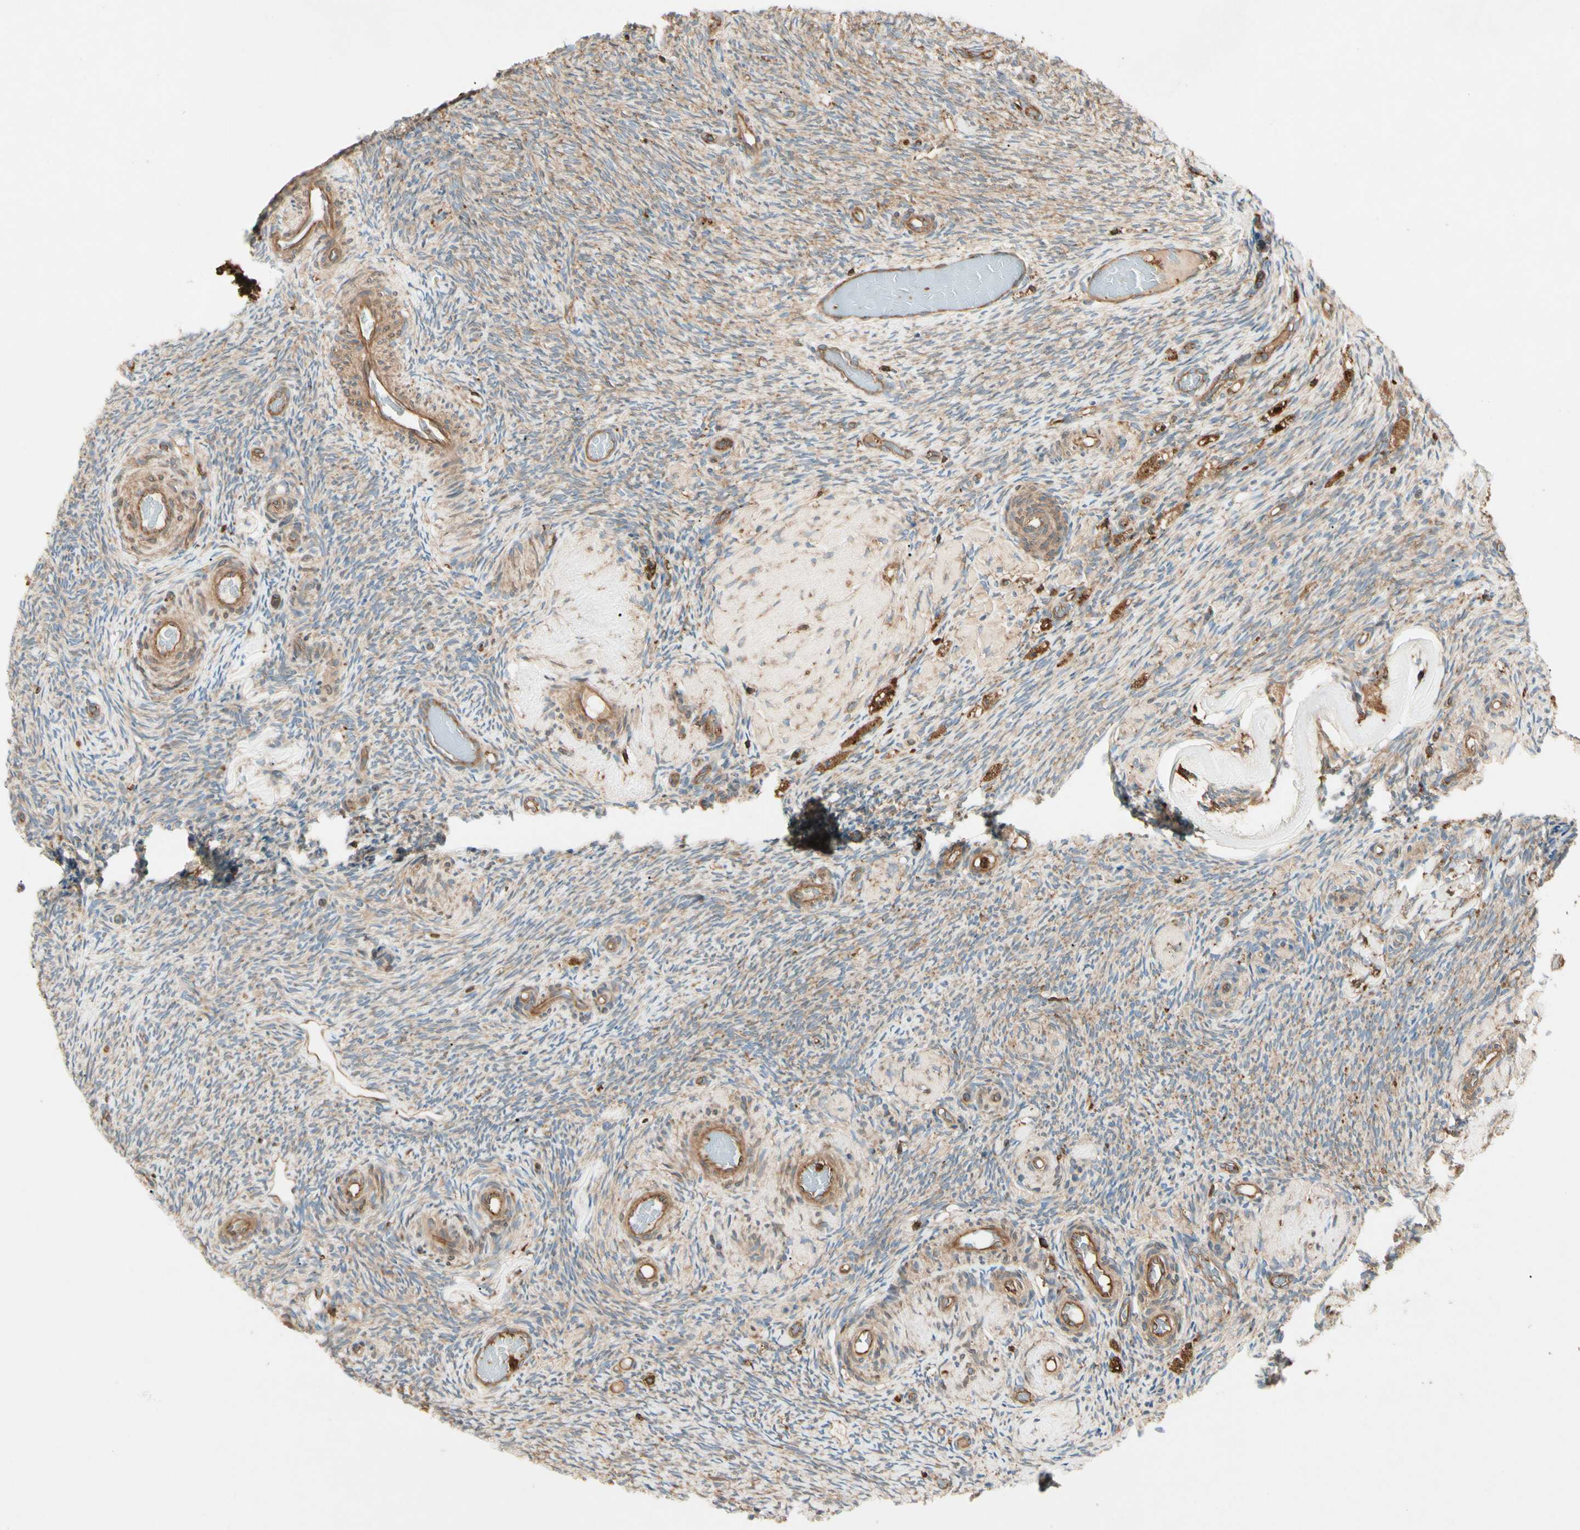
{"staining": {"intensity": "moderate", "quantity": ">75%", "location": "cytoplasmic/membranous"}, "tissue": "ovary", "cell_type": "Ovarian stroma cells", "image_type": "normal", "snomed": [{"axis": "morphology", "description": "Normal tissue, NOS"}, {"axis": "topography", "description": "Ovary"}], "caption": "This is an image of IHC staining of normal ovary, which shows moderate expression in the cytoplasmic/membranous of ovarian stroma cells.", "gene": "ARPC2", "patient": {"sex": "female", "age": 60}}